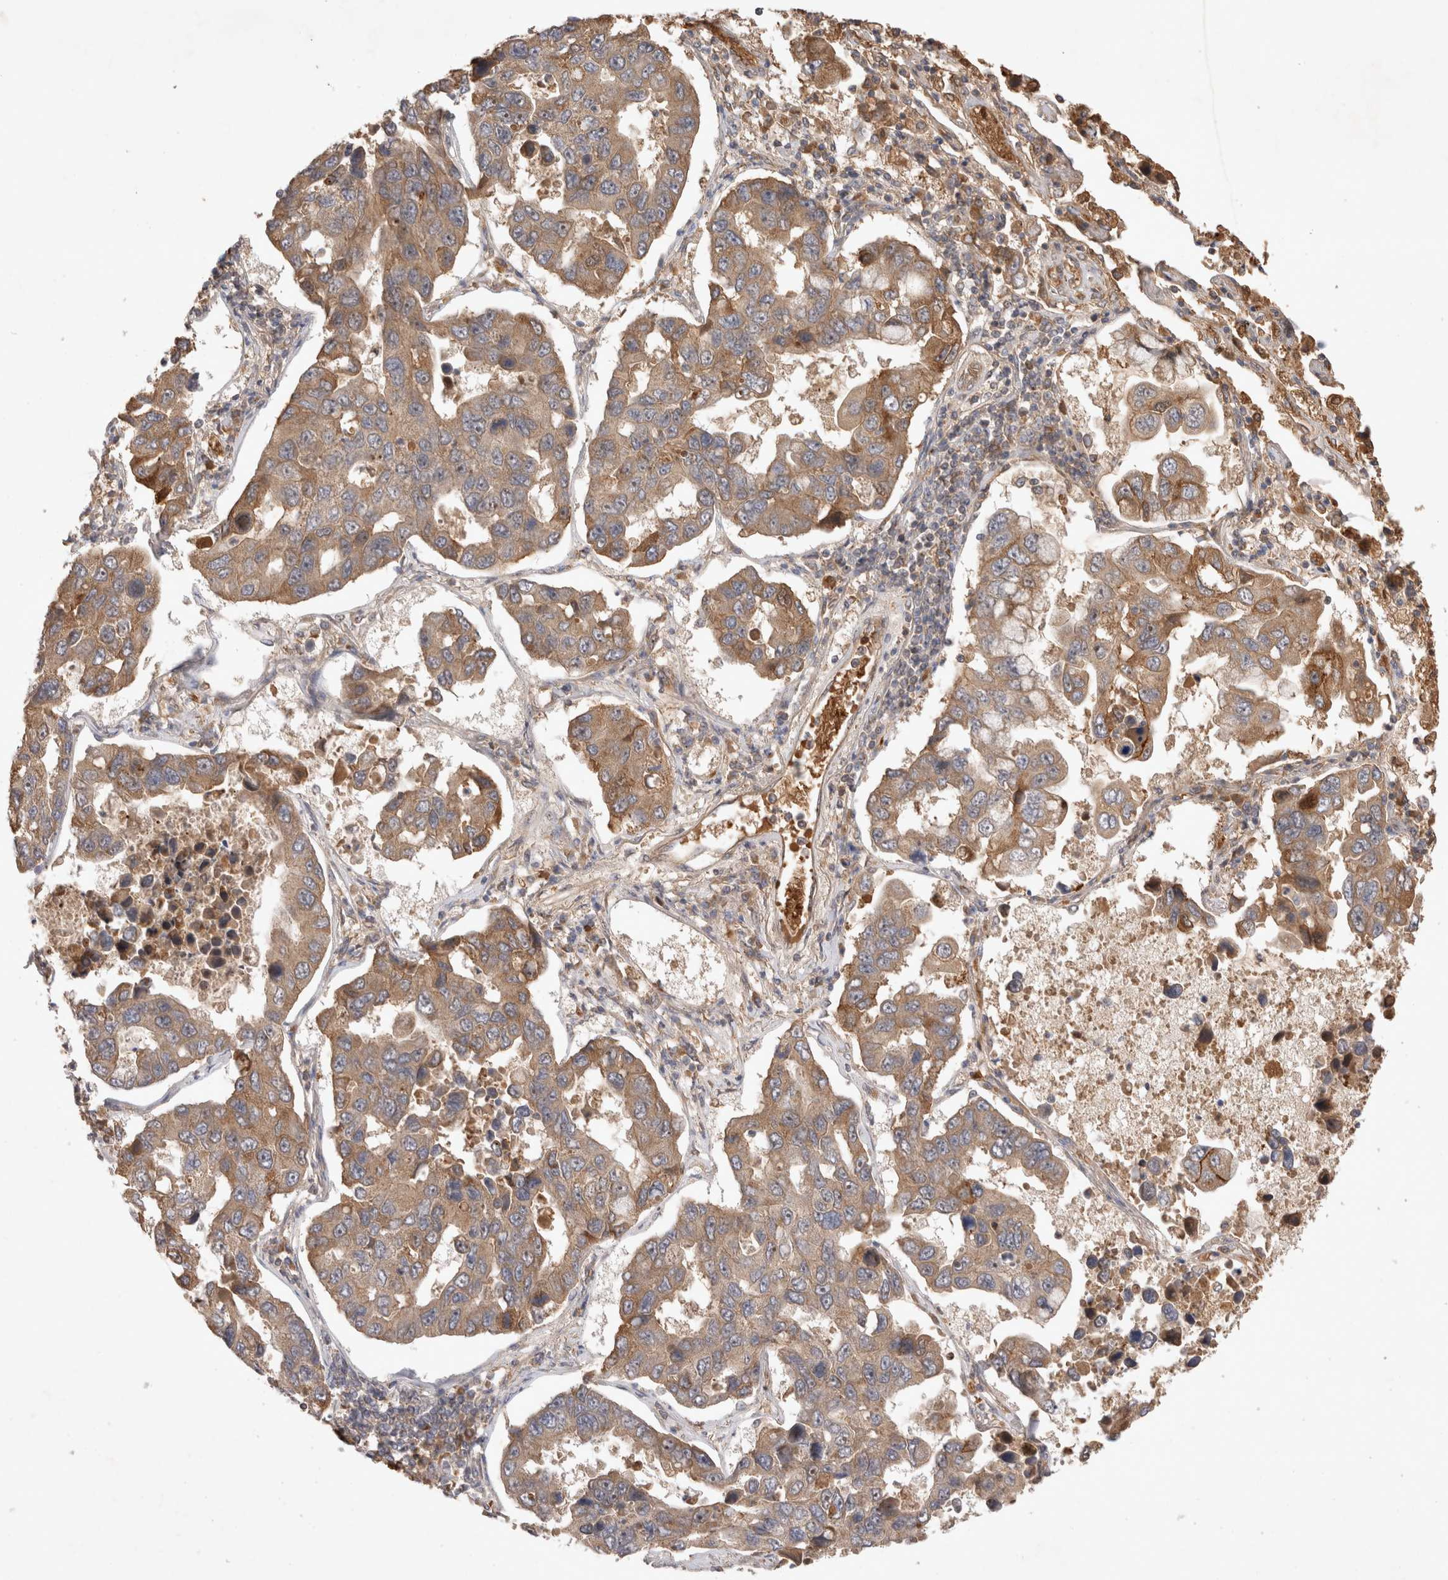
{"staining": {"intensity": "moderate", "quantity": ">75%", "location": "cytoplasmic/membranous"}, "tissue": "lung cancer", "cell_type": "Tumor cells", "image_type": "cancer", "snomed": [{"axis": "morphology", "description": "Adenocarcinoma, NOS"}, {"axis": "topography", "description": "Lung"}], "caption": "Immunohistochemical staining of adenocarcinoma (lung) demonstrates moderate cytoplasmic/membranous protein staining in approximately >75% of tumor cells. (IHC, brightfield microscopy, high magnification).", "gene": "FAM221A", "patient": {"sex": "male", "age": 64}}